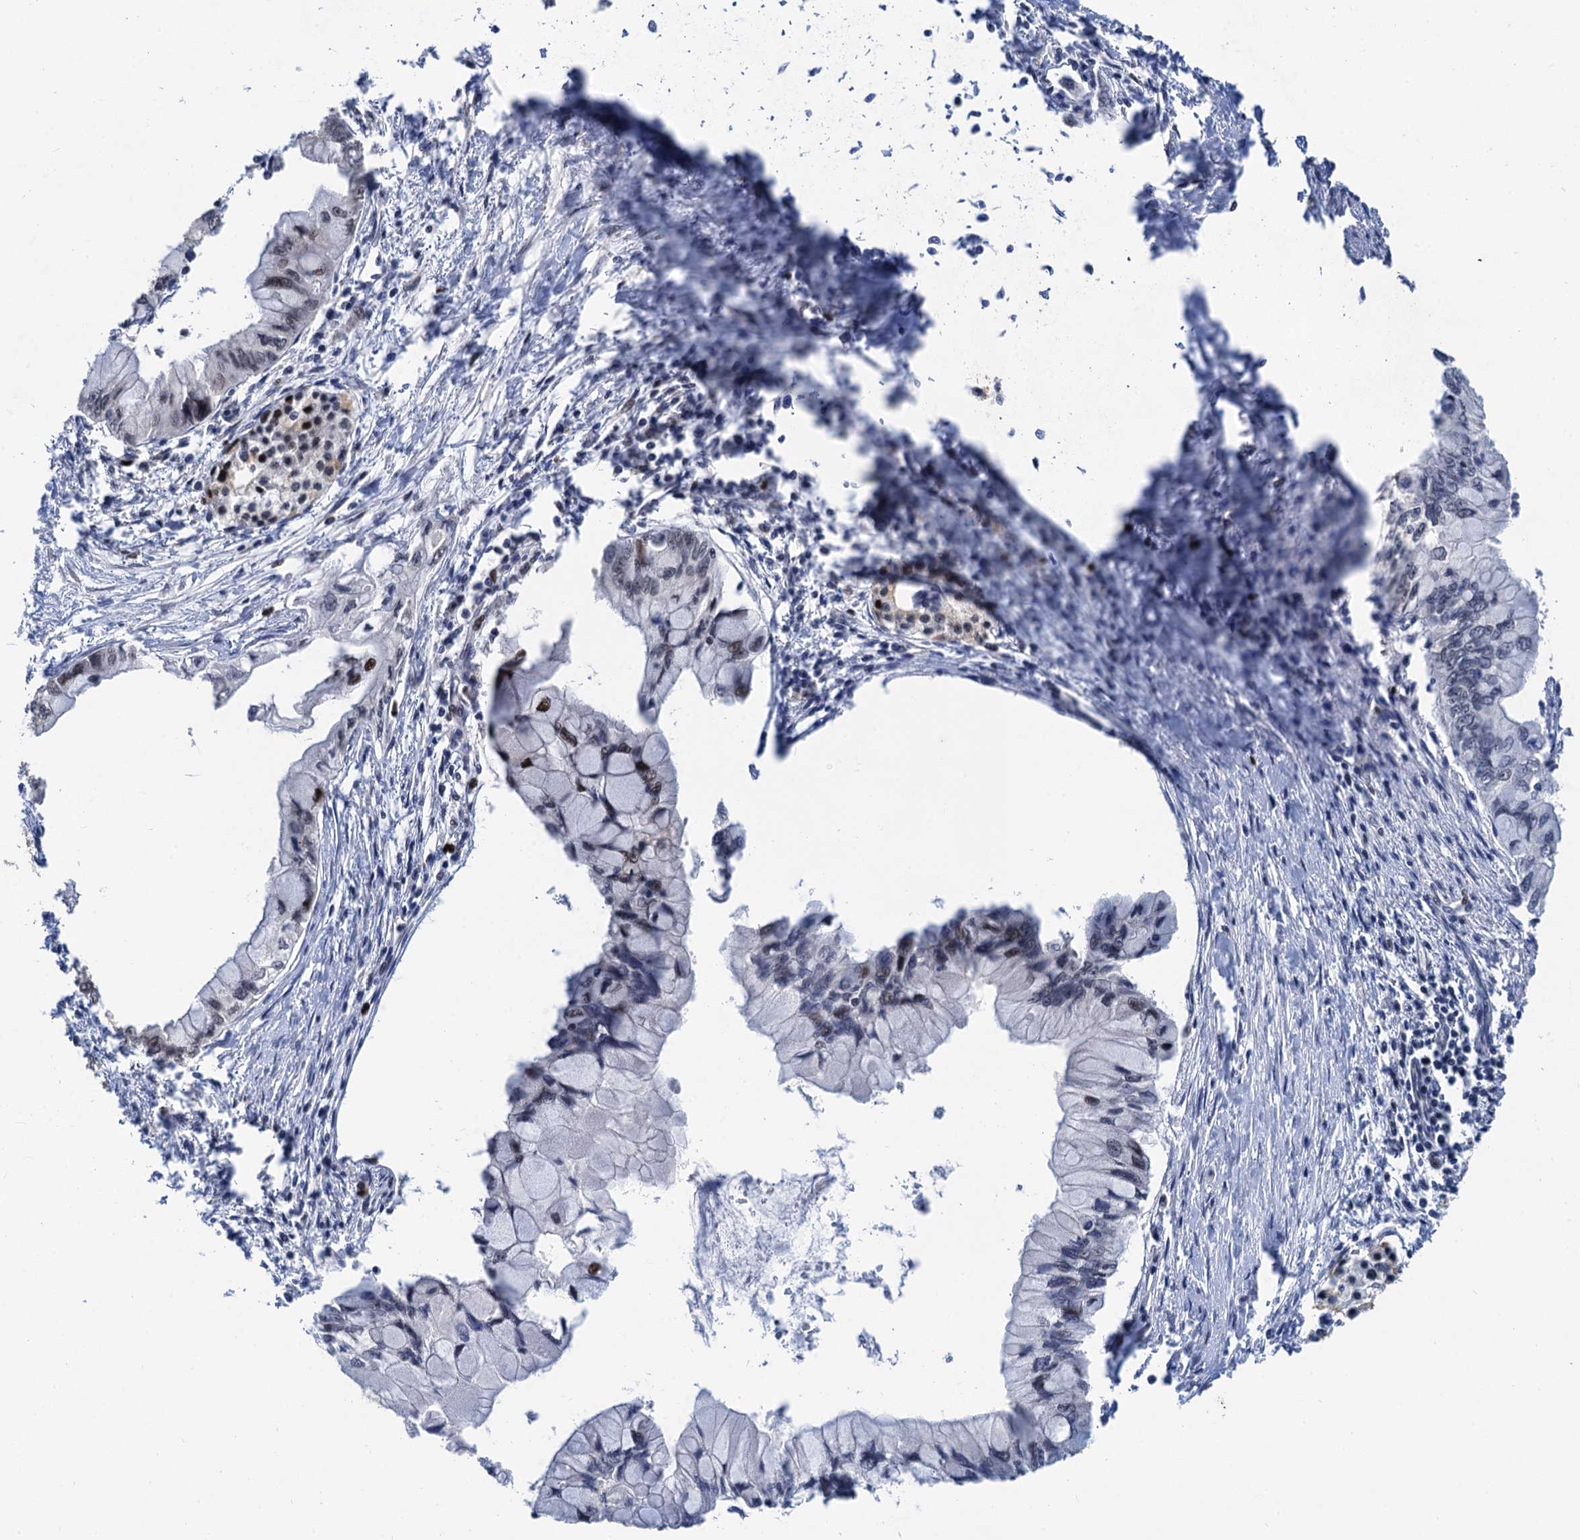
{"staining": {"intensity": "moderate", "quantity": "<25%", "location": "nuclear"}, "tissue": "pancreatic cancer", "cell_type": "Tumor cells", "image_type": "cancer", "snomed": [{"axis": "morphology", "description": "Adenocarcinoma, NOS"}, {"axis": "topography", "description": "Pancreas"}], "caption": "A micrograph of pancreatic cancer (adenocarcinoma) stained for a protein reveals moderate nuclear brown staining in tumor cells.", "gene": "TSEN34", "patient": {"sex": "male", "age": 48}}